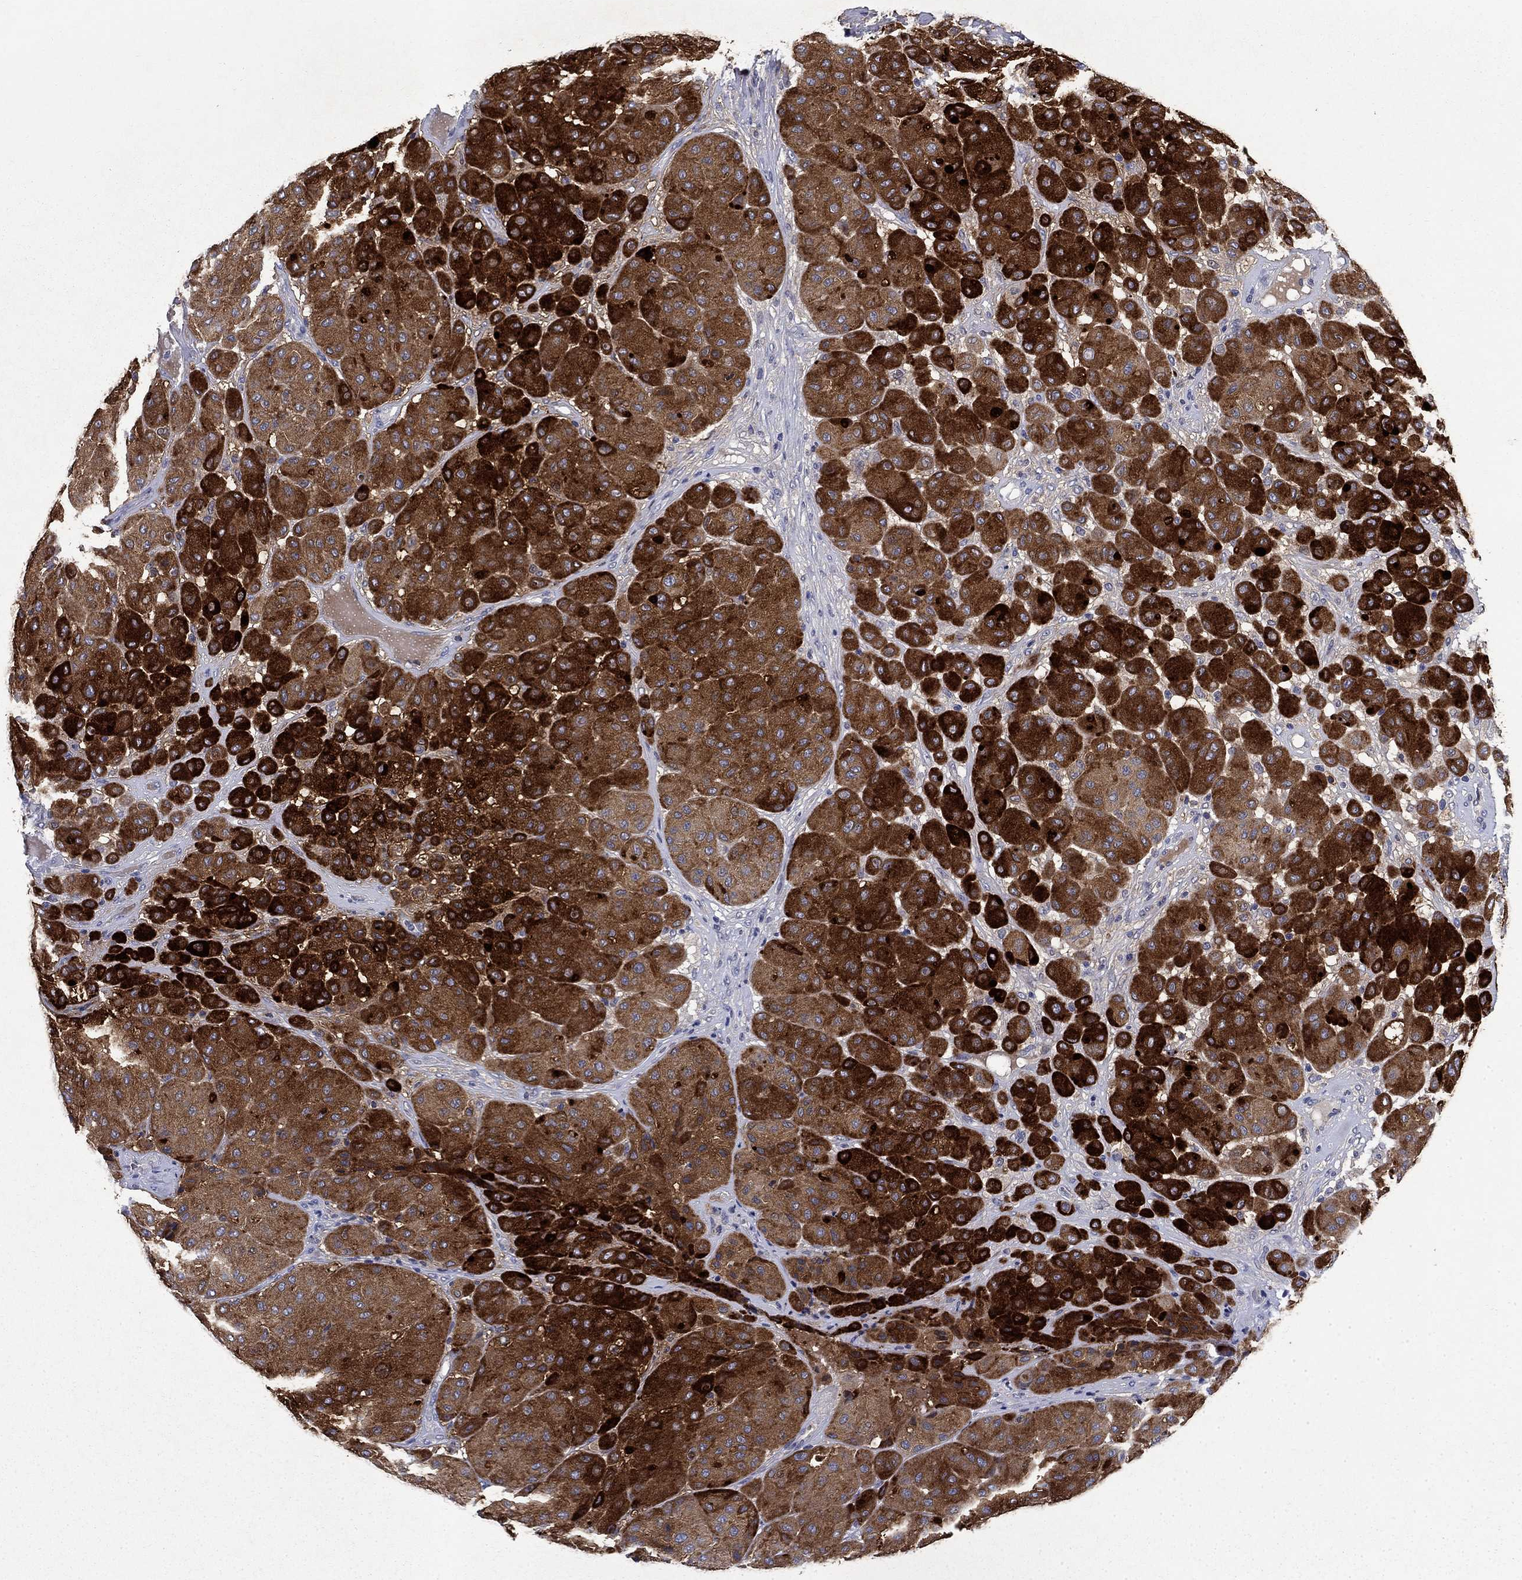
{"staining": {"intensity": "strong", "quantity": ">75%", "location": "cytoplasmic/membranous"}, "tissue": "melanoma", "cell_type": "Tumor cells", "image_type": "cancer", "snomed": [{"axis": "morphology", "description": "Malignant melanoma, Metastatic site"}, {"axis": "topography", "description": "Smooth muscle"}], "caption": "A brown stain highlights strong cytoplasmic/membranous positivity of a protein in melanoma tumor cells.", "gene": "STAB2", "patient": {"sex": "male", "age": 41}}